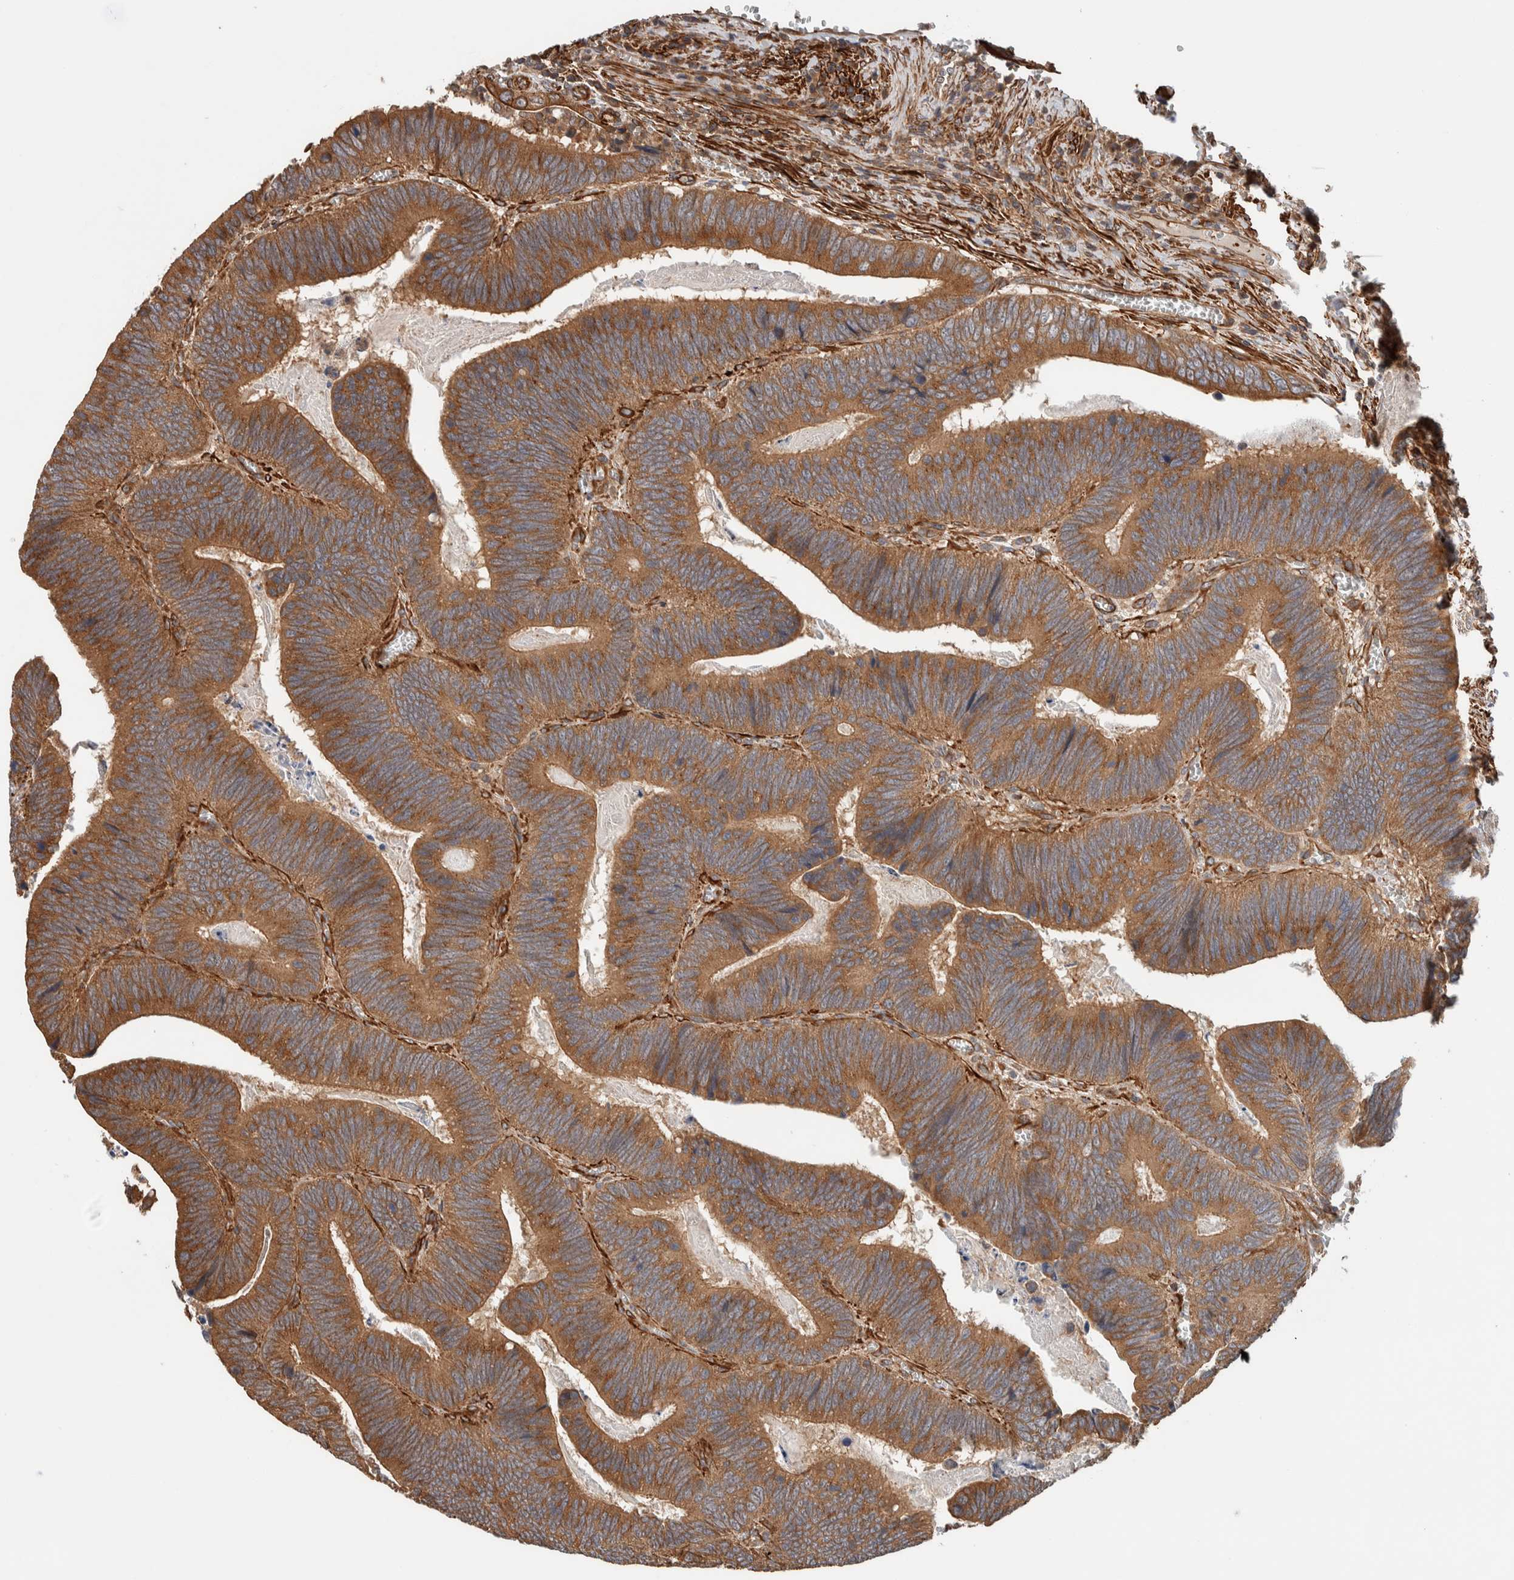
{"staining": {"intensity": "moderate", "quantity": ">75%", "location": "cytoplasmic/membranous"}, "tissue": "colorectal cancer", "cell_type": "Tumor cells", "image_type": "cancer", "snomed": [{"axis": "morphology", "description": "Inflammation, NOS"}, {"axis": "morphology", "description": "Adenocarcinoma, NOS"}, {"axis": "topography", "description": "Colon"}], "caption": "Colorectal cancer (adenocarcinoma) stained with DAB (3,3'-diaminobenzidine) immunohistochemistry exhibits medium levels of moderate cytoplasmic/membranous staining in approximately >75% of tumor cells.", "gene": "SYNRG", "patient": {"sex": "male", "age": 72}}